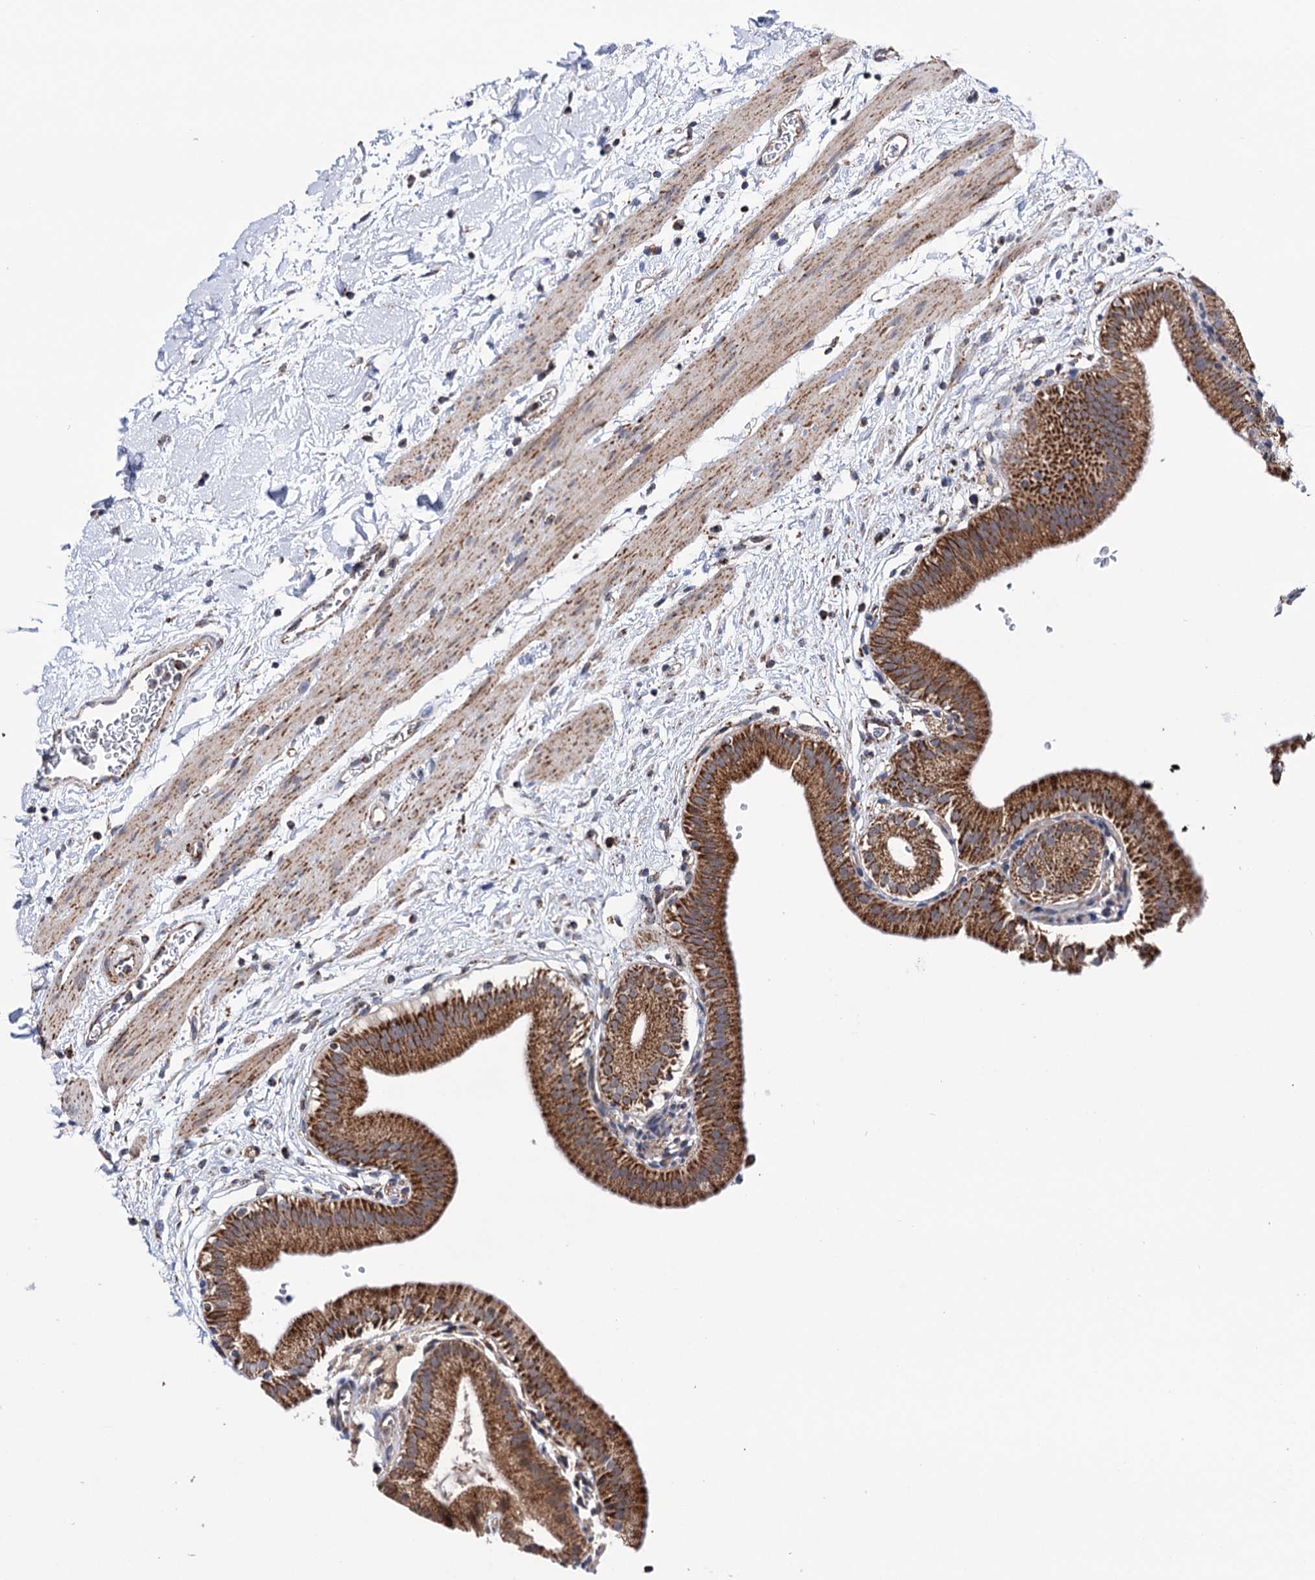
{"staining": {"intensity": "strong", "quantity": ">75%", "location": "cytoplasmic/membranous"}, "tissue": "gallbladder", "cell_type": "Glandular cells", "image_type": "normal", "snomed": [{"axis": "morphology", "description": "Normal tissue, NOS"}, {"axis": "topography", "description": "Gallbladder"}], "caption": "Immunohistochemistry image of unremarkable human gallbladder stained for a protein (brown), which exhibits high levels of strong cytoplasmic/membranous expression in about >75% of glandular cells.", "gene": "SUCLA2", "patient": {"sex": "male", "age": 55}}